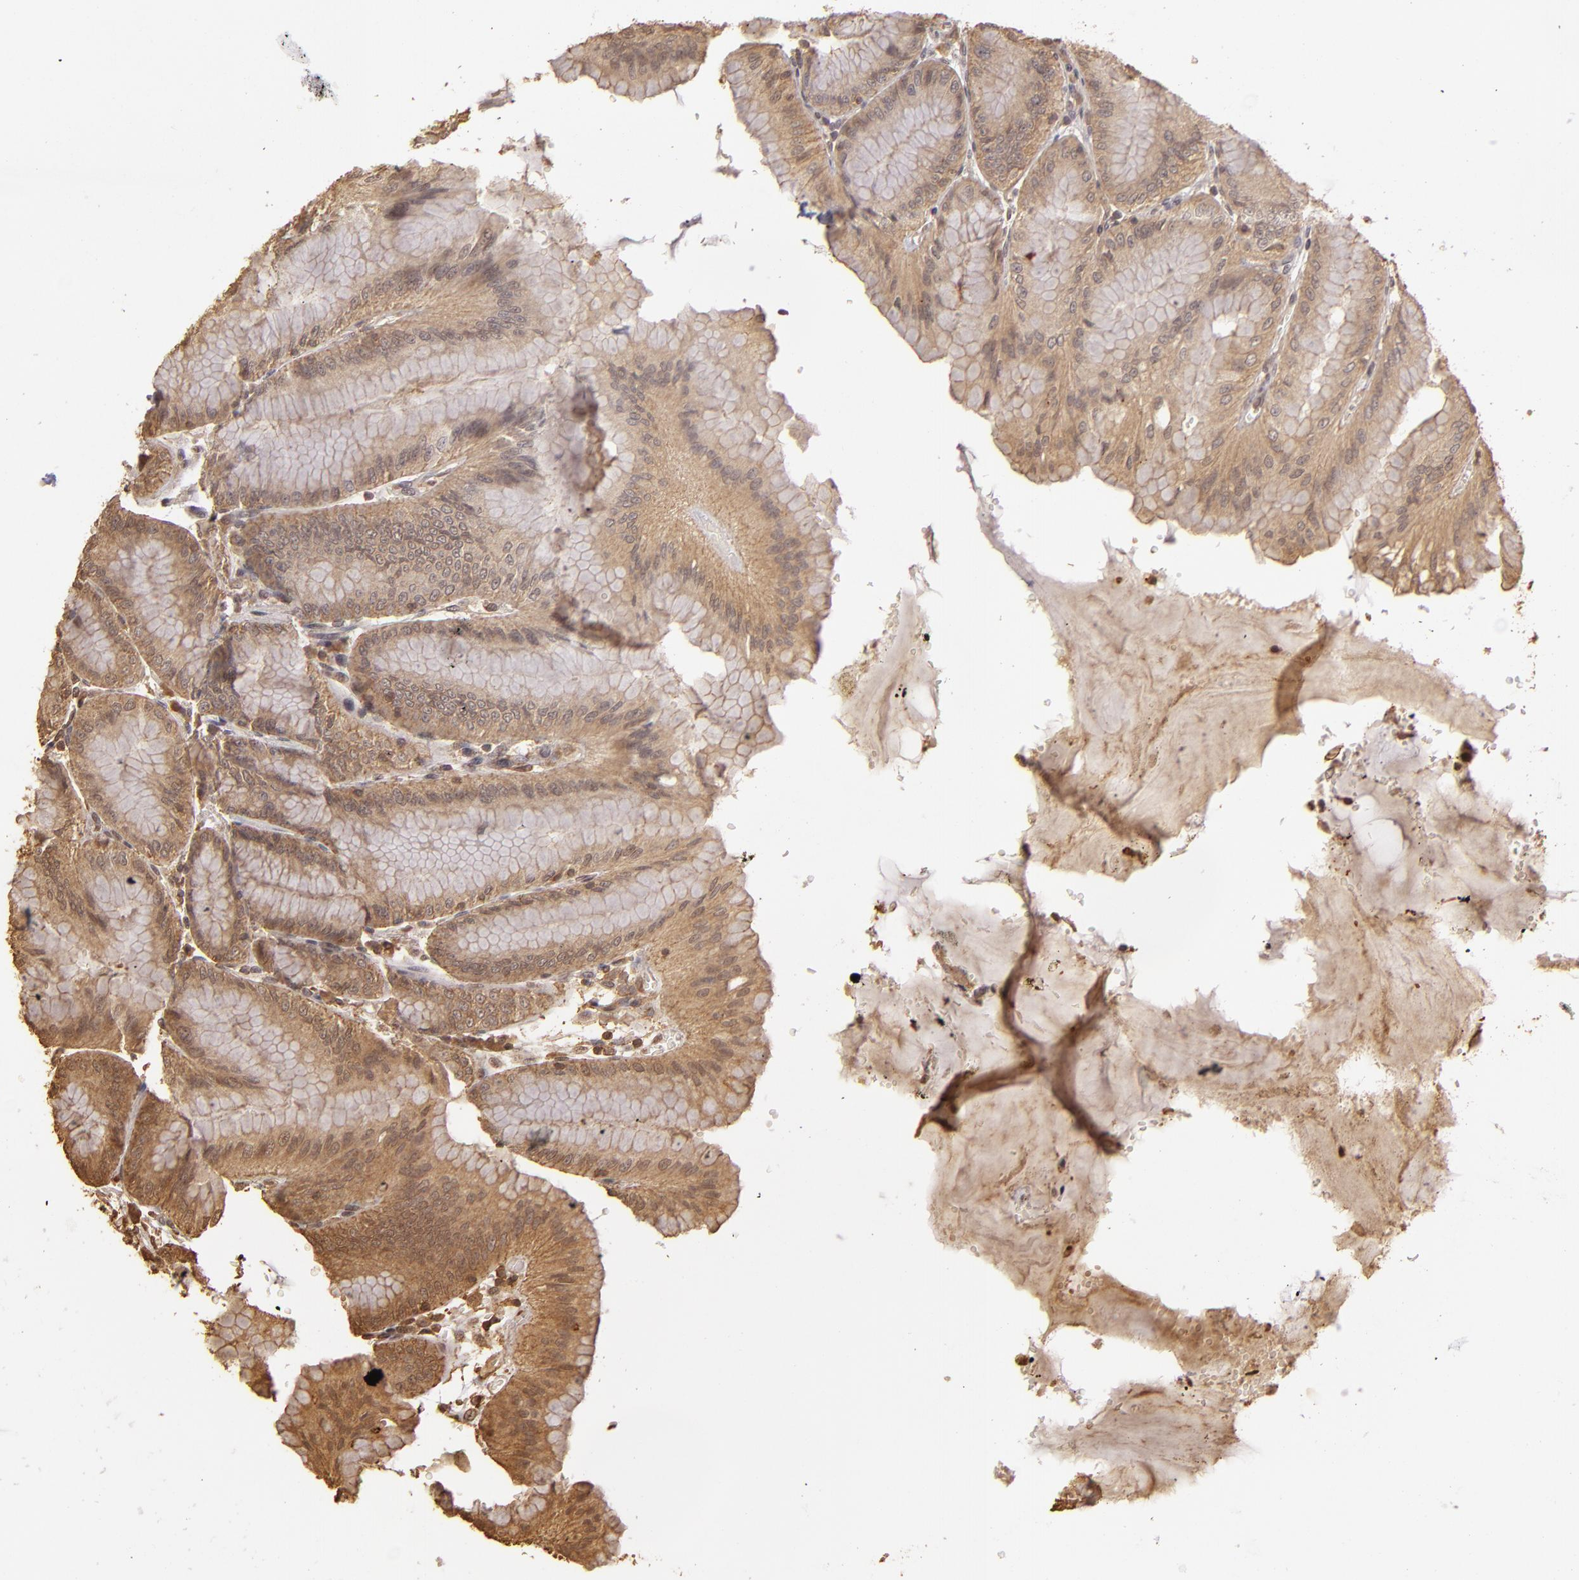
{"staining": {"intensity": "weak", "quantity": "25%-75%", "location": "cytoplasmic/membranous"}, "tissue": "stomach", "cell_type": "Glandular cells", "image_type": "normal", "snomed": [{"axis": "morphology", "description": "Normal tissue, NOS"}, {"axis": "topography", "description": "Stomach, lower"}], "caption": "A photomicrograph of human stomach stained for a protein exhibits weak cytoplasmic/membranous brown staining in glandular cells.", "gene": "ARPC2", "patient": {"sex": "male", "age": 71}}